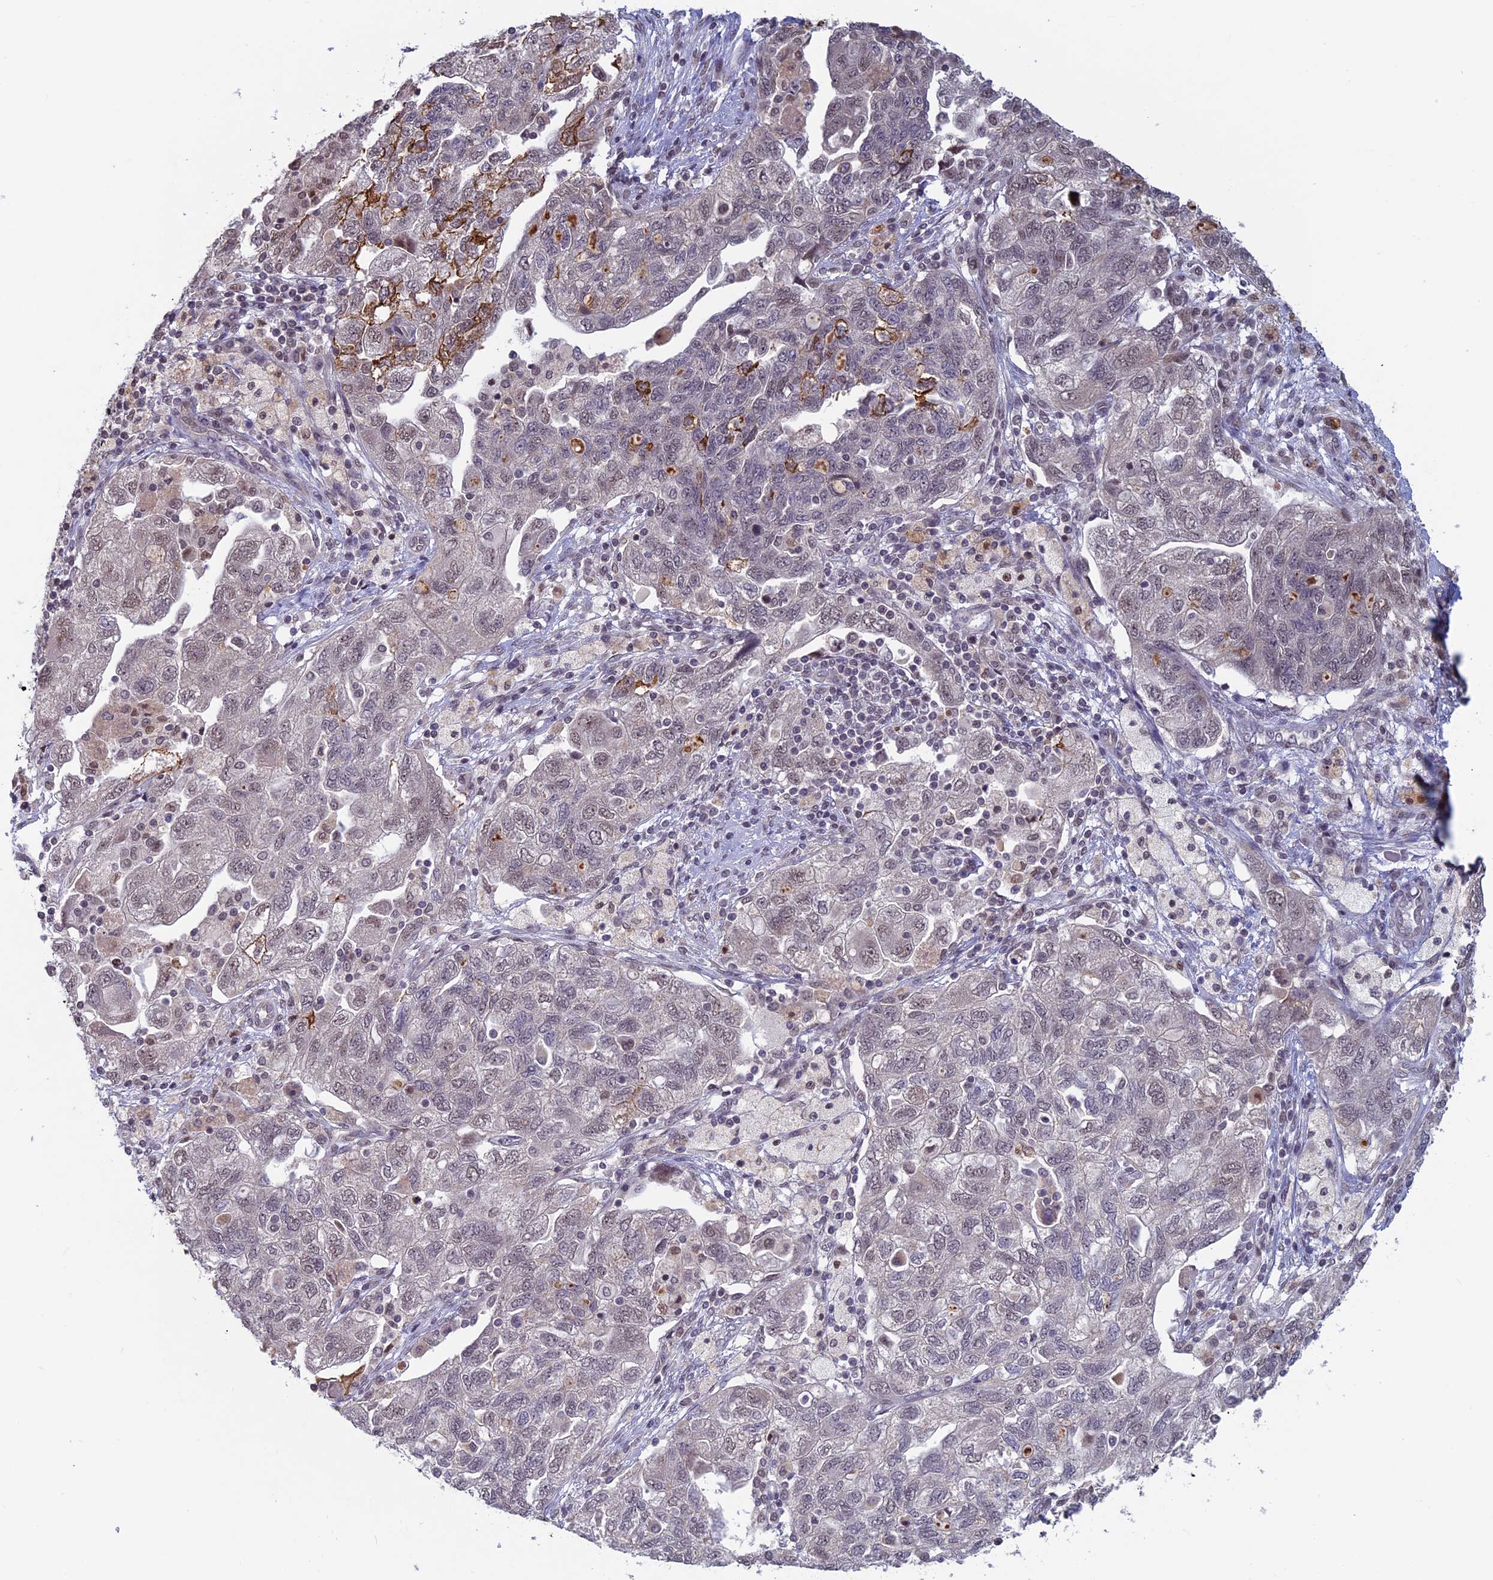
{"staining": {"intensity": "weak", "quantity": "<25%", "location": "nuclear"}, "tissue": "ovarian cancer", "cell_type": "Tumor cells", "image_type": "cancer", "snomed": [{"axis": "morphology", "description": "Carcinoma, NOS"}, {"axis": "morphology", "description": "Cystadenocarcinoma, serous, NOS"}, {"axis": "topography", "description": "Ovary"}], "caption": "Immunohistochemistry histopathology image of neoplastic tissue: human ovarian carcinoma stained with DAB exhibits no significant protein expression in tumor cells.", "gene": "SPIRE1", "patient": {"sex": "female", "age": 69}}